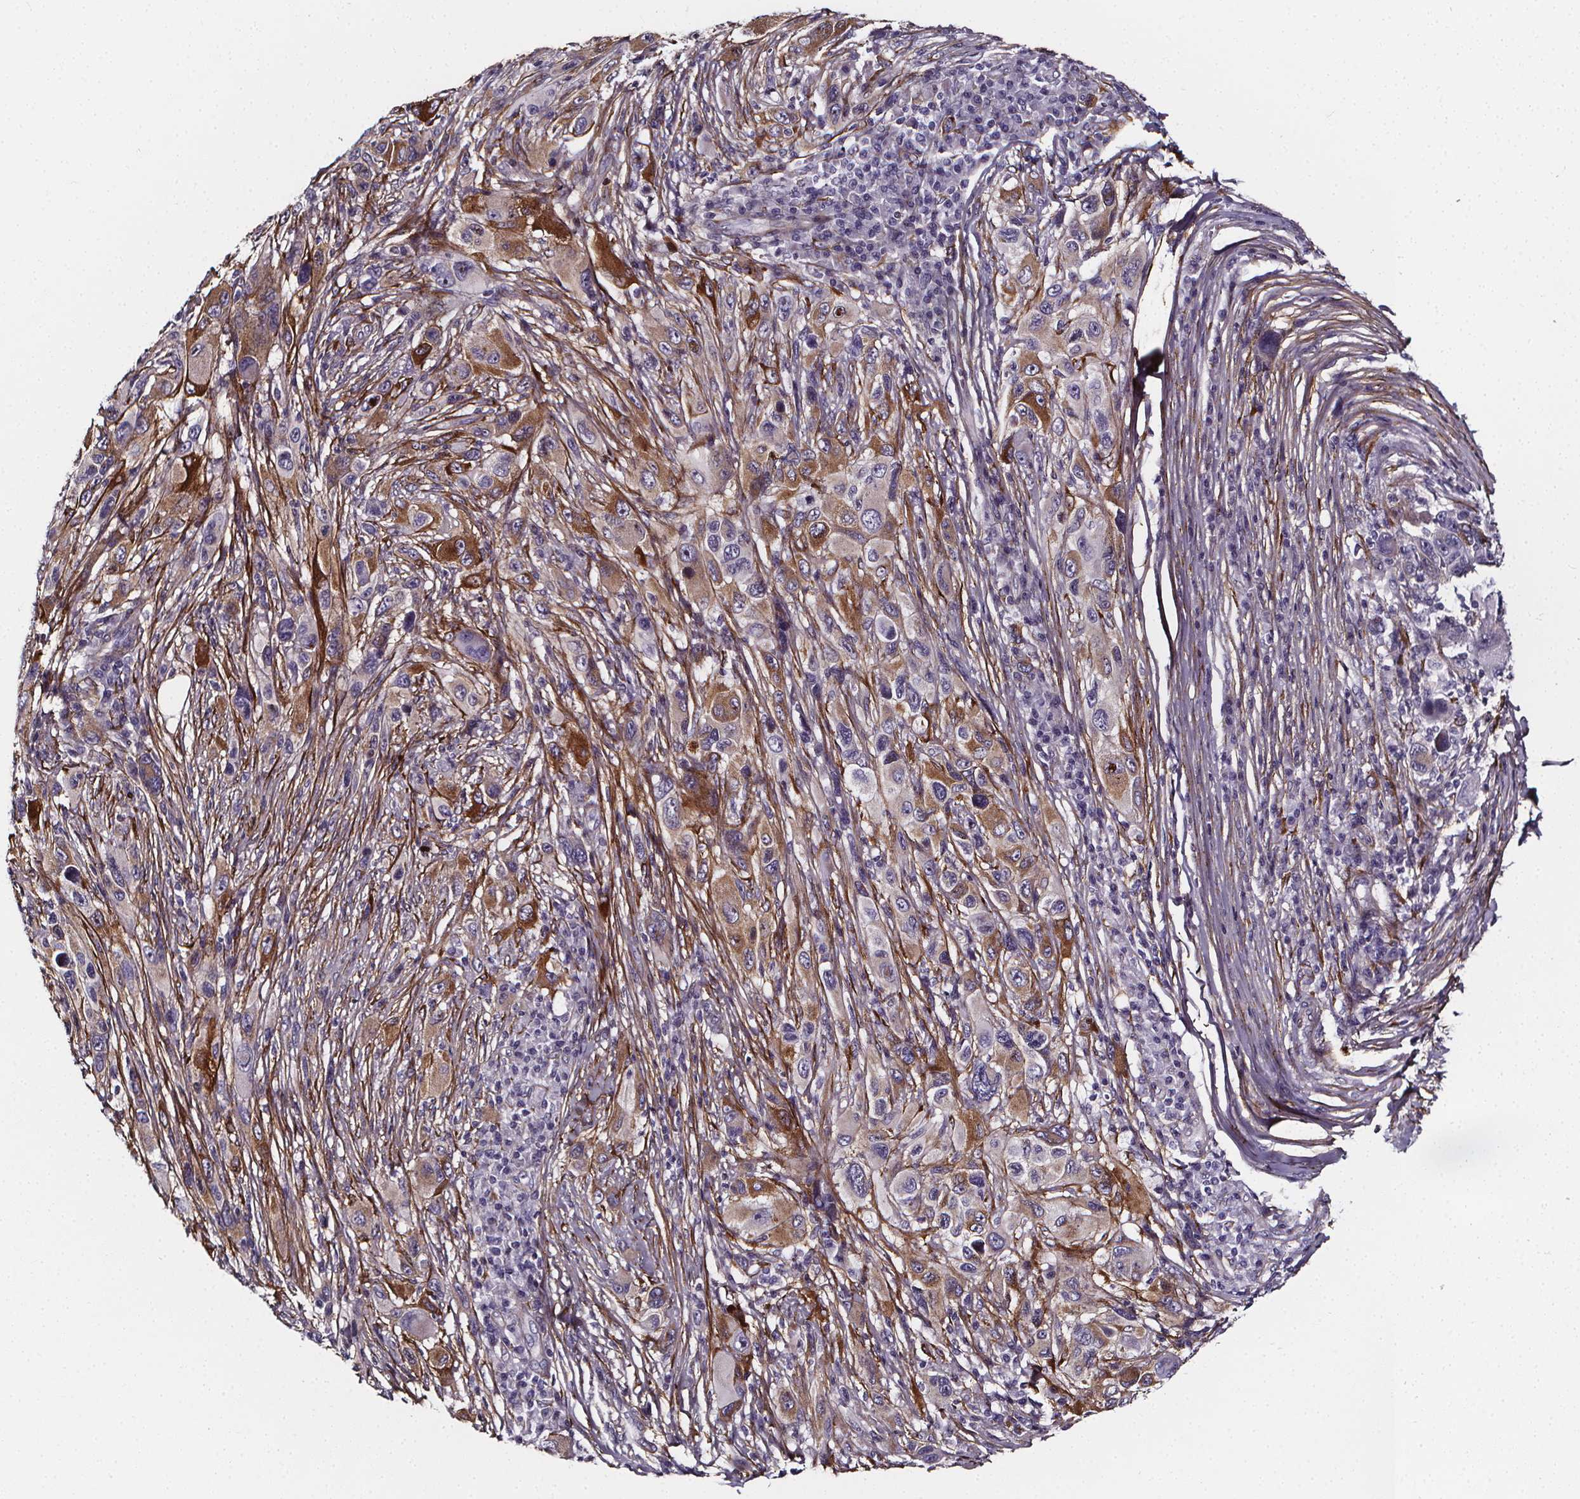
{"staining": {"intensity": "negative", "quantity": "none", "location": "none"}, "tissue": "melanoma", "cell_type": "Tumor cells", "image_type": "cancer", "snomed": [{"axis": "morphology", "description": "Malignant melanoma, NOS"}, {"axis": "topography", "description": "Skin"}], "caption": "A high-resolution image shows immunohistochemistry (IHC) staining of melanoma, which shows no significant positivity in tumor cells. Nuclei are stained in blue.", "gene": "AEBP1", "patient": {"sex": "male", "age": 53}}